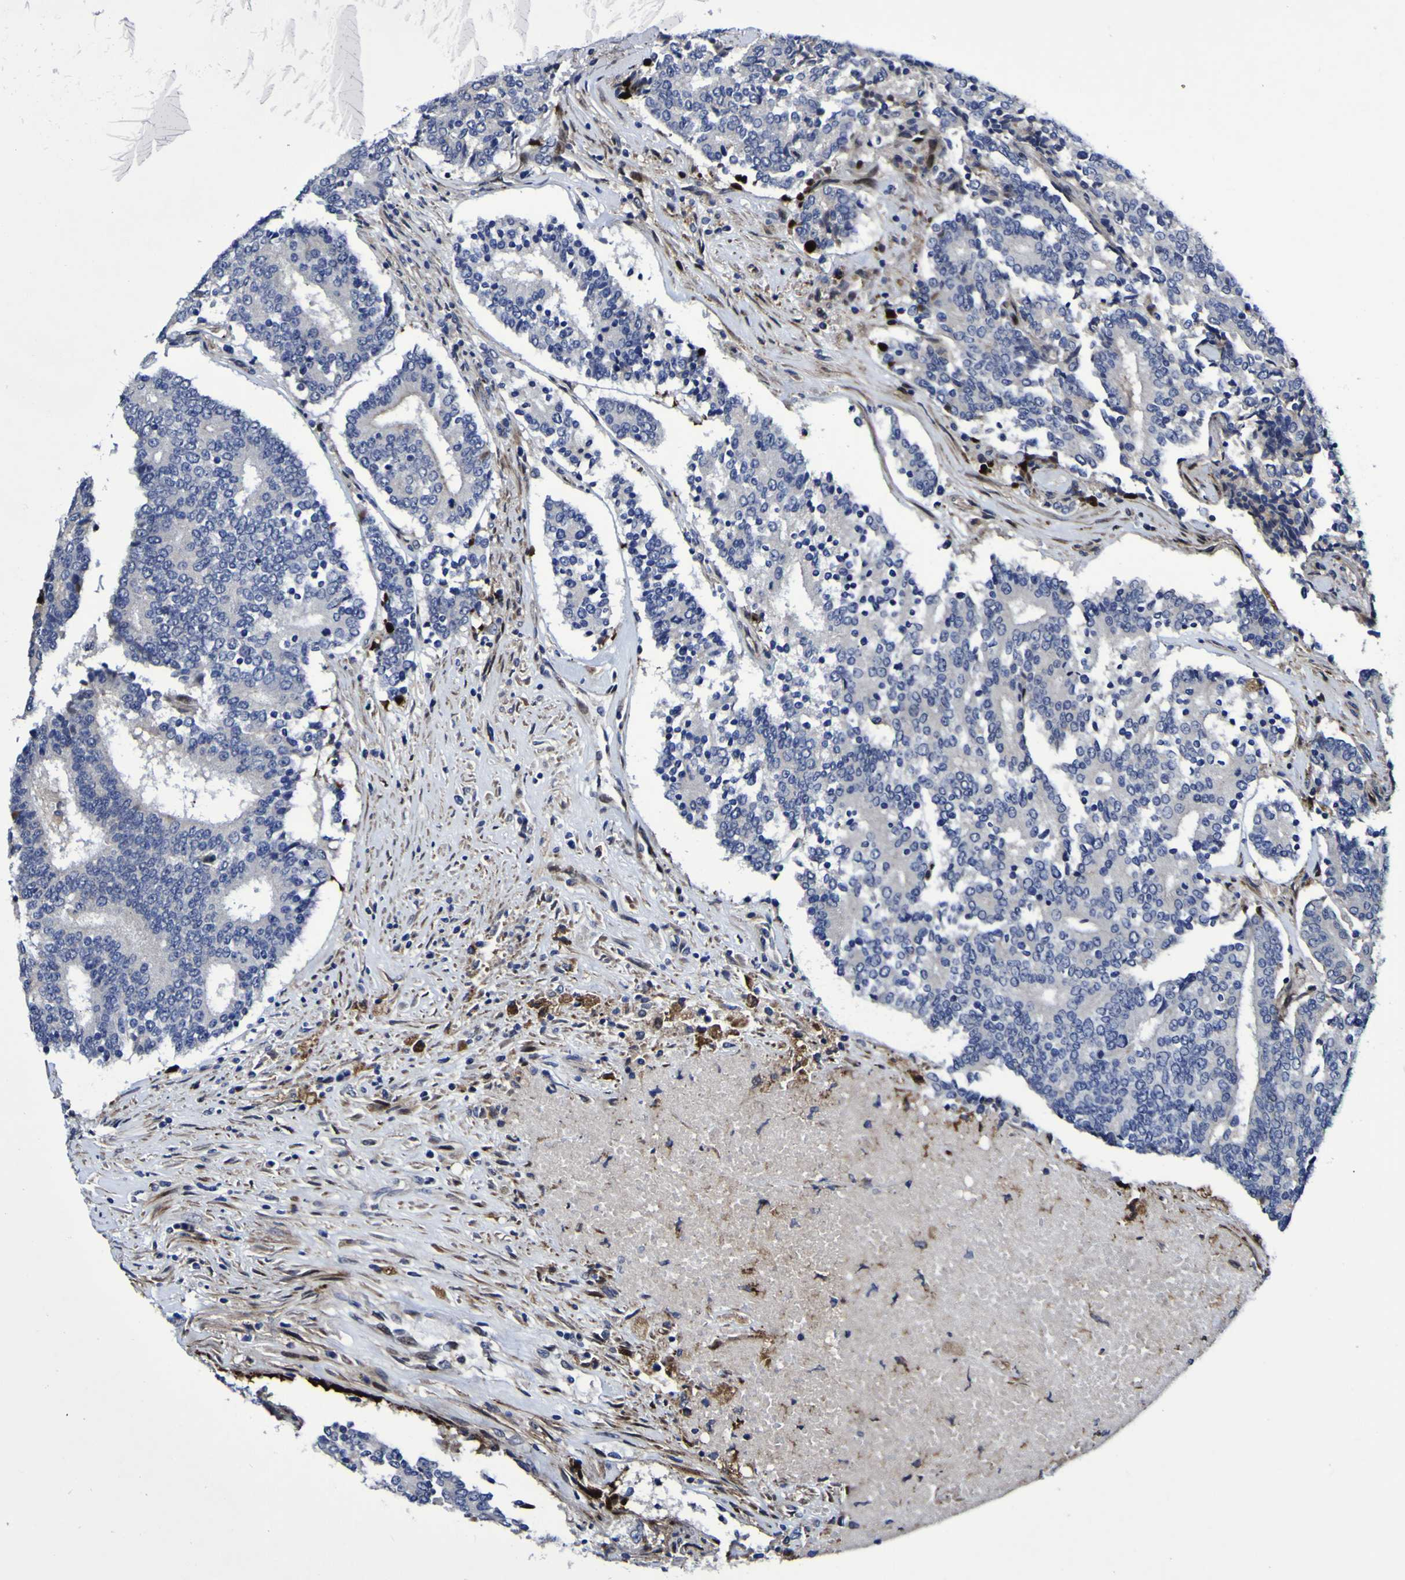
{"staining": {"intensity": "negative", "quantity": "none", "location": "none"}, "tissue": "prostate cancer", "cell_type": "Tumor cells", "image_type": "cancer", "snomed": [{"axis": "morphology", "description": "Normal tissue, NOS"}, {"axis": "morphology", "description": "Adenocarcinoma, High grade"}, {"axis": "topography", "description": "Prostate"}, {"axis": "topography", "description": "Seminal veicle"}], "caption": "DAB immunohistochemical staining of human prostate cancer (high-grade adenocarcinoma) shows no significant expression in tumor cells.", "gene": "MGLL", "patient": {"sex": "male", "age": 55}}